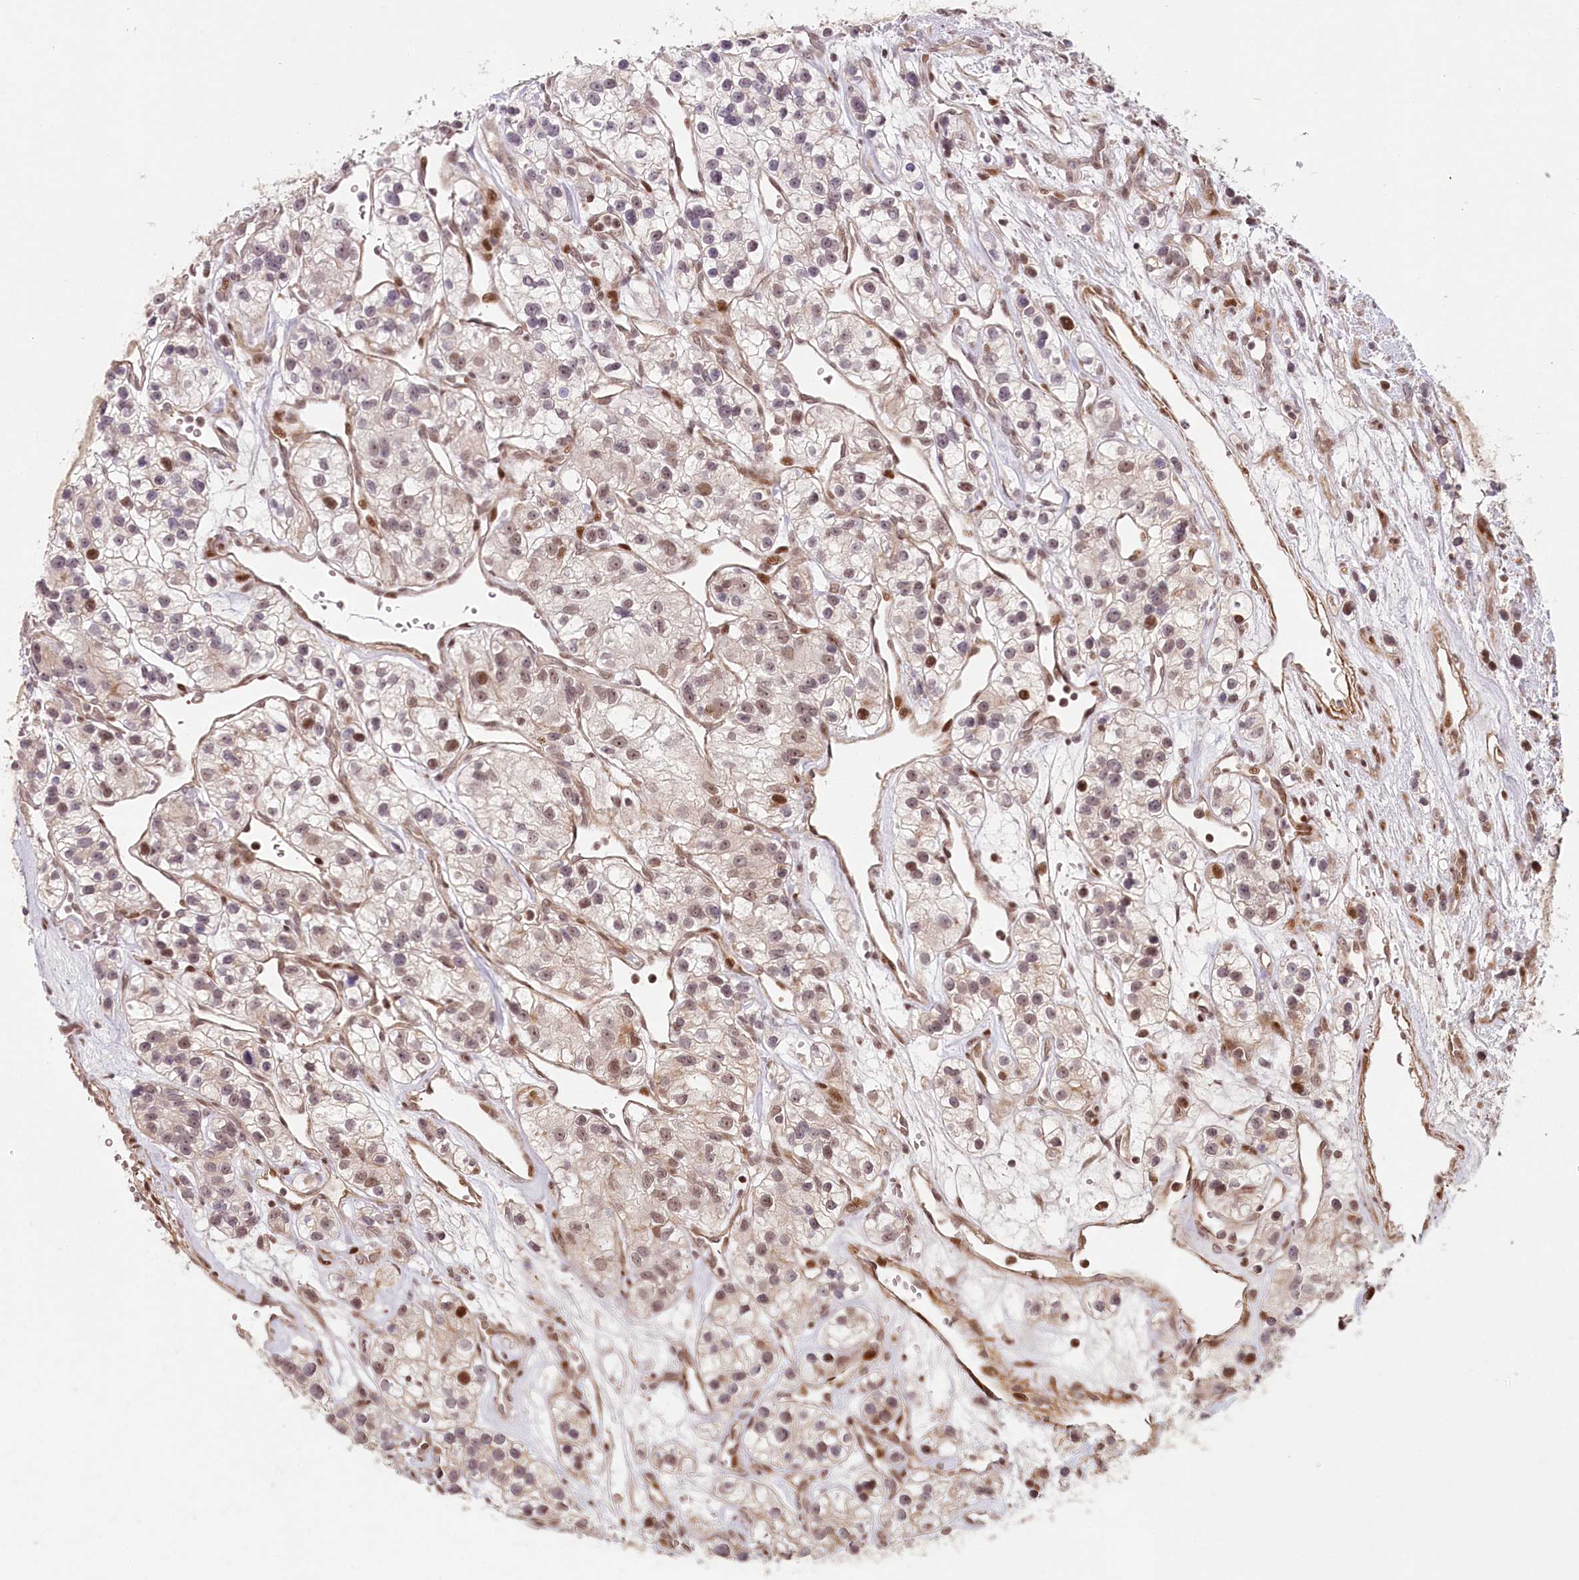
{"staining": {"intensity": "moderate", "quantity": "<25%", "location": "nuclear"}, "tissue": "renal cancer", "cell_type": "Tumor cells", "image_type": "cancer", "snomed": [{"axis": "morphology", "description": "Adenocarcinoma, NOS"}, {"axis": "topography", "description": "Kidney"}], "caption": "A brown stain highlights moderate nuclear positivity of a protein in human renal cancer tumor cells. (brown staining indicates protein expression, while blue staining denotes nuclei).", "gene": "FAM204A", "patient": {"sex": "female", "age": 57}}